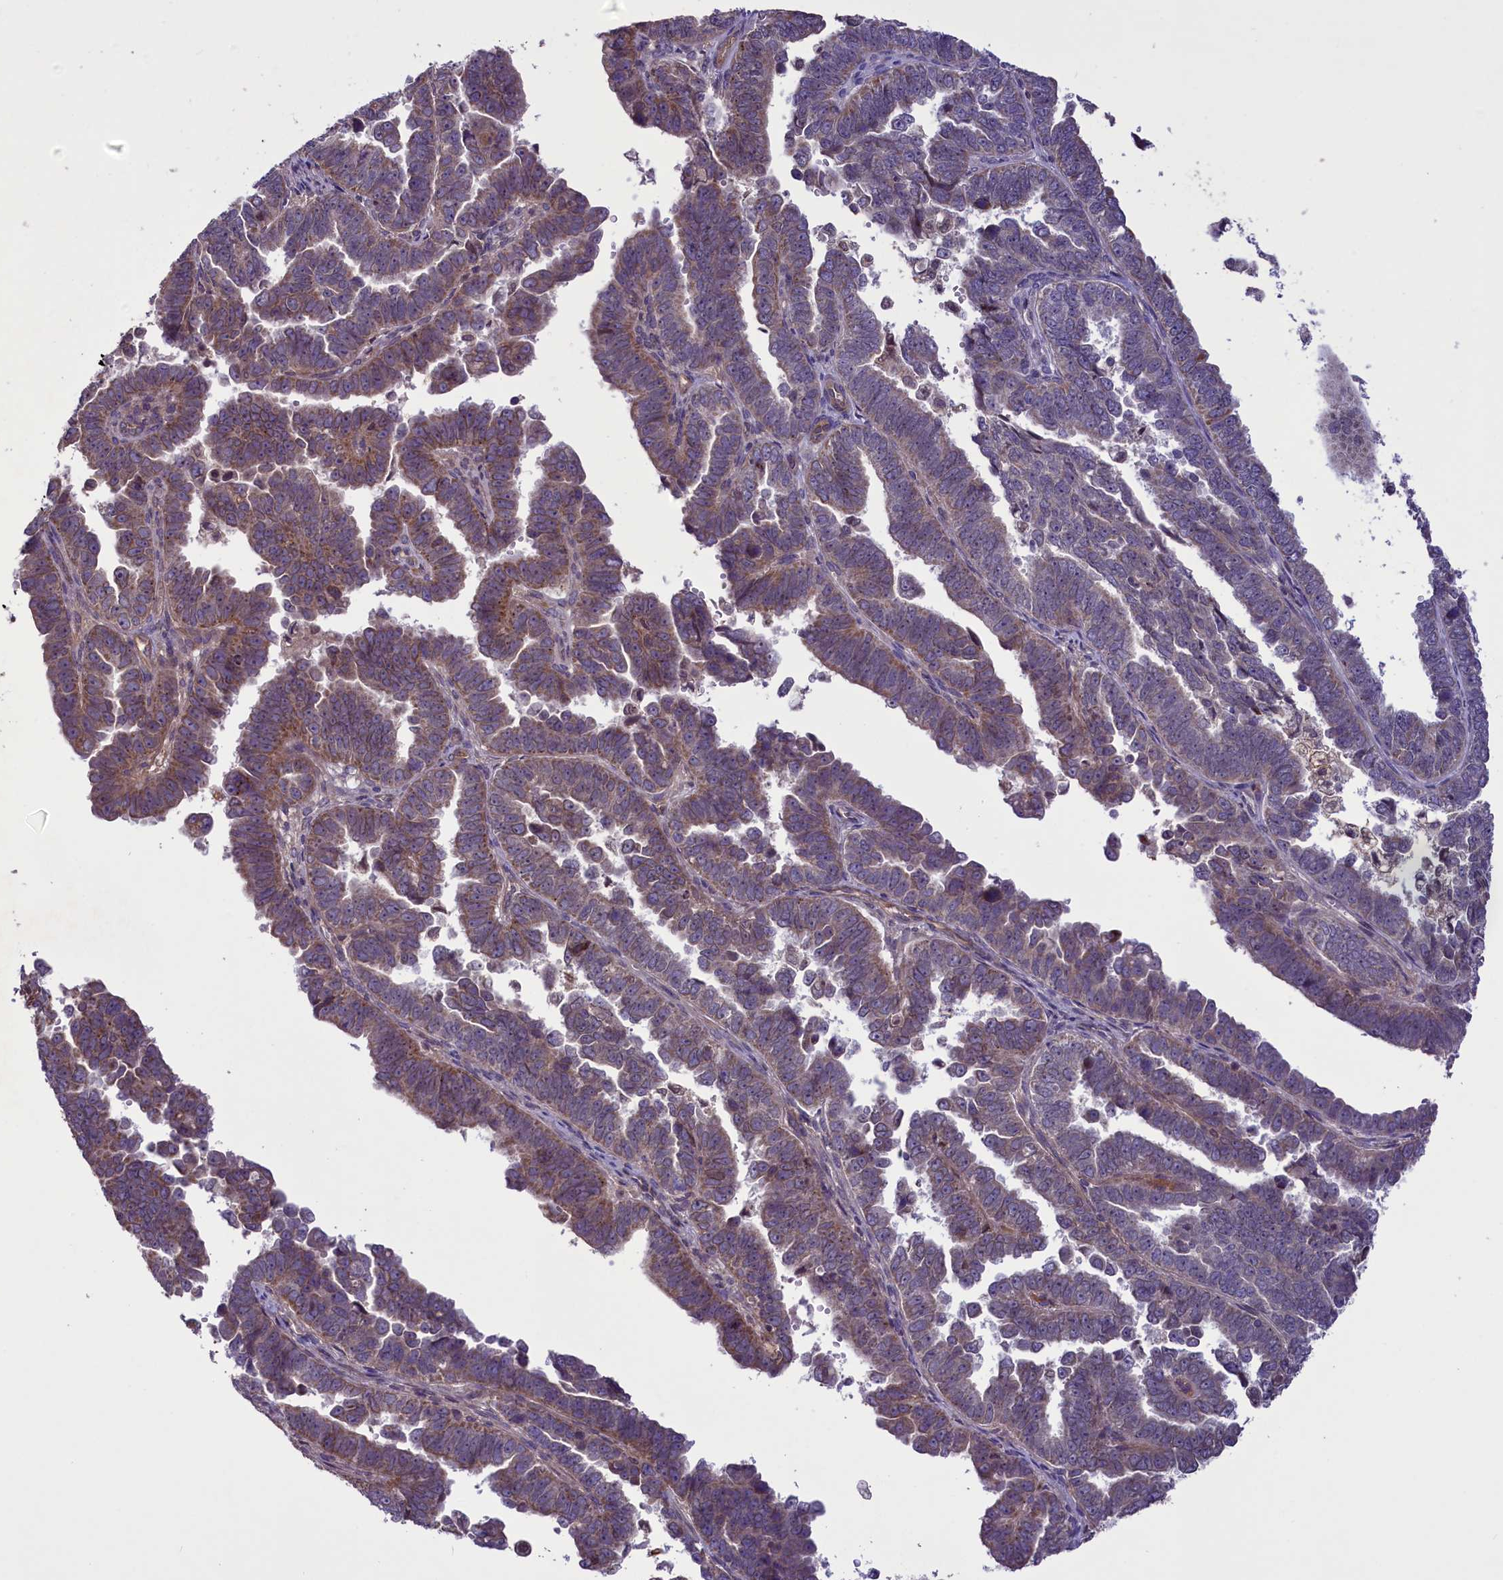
{"staining": {"intensity": "moderate", "quantity": "25%-75%", "location": "cytoplasmic/membranous"}, "tissue": "endometrial cancer", "cell_type": "Tumor cells", "image_type": "cancer", "snomed": [{"axis": "morphology", "description": "Adenocarcinoma, NOS"}, {"axis": "topography", "description": "Endometrium"}], "caption": "Moderate cytoplasmic/membranous protein staining is present in about 25%-75% of tumor cells in adenocarcinoma (endometrial).", "gene": "CCDC125", "patient": {"sex": "female", "age": 75}}